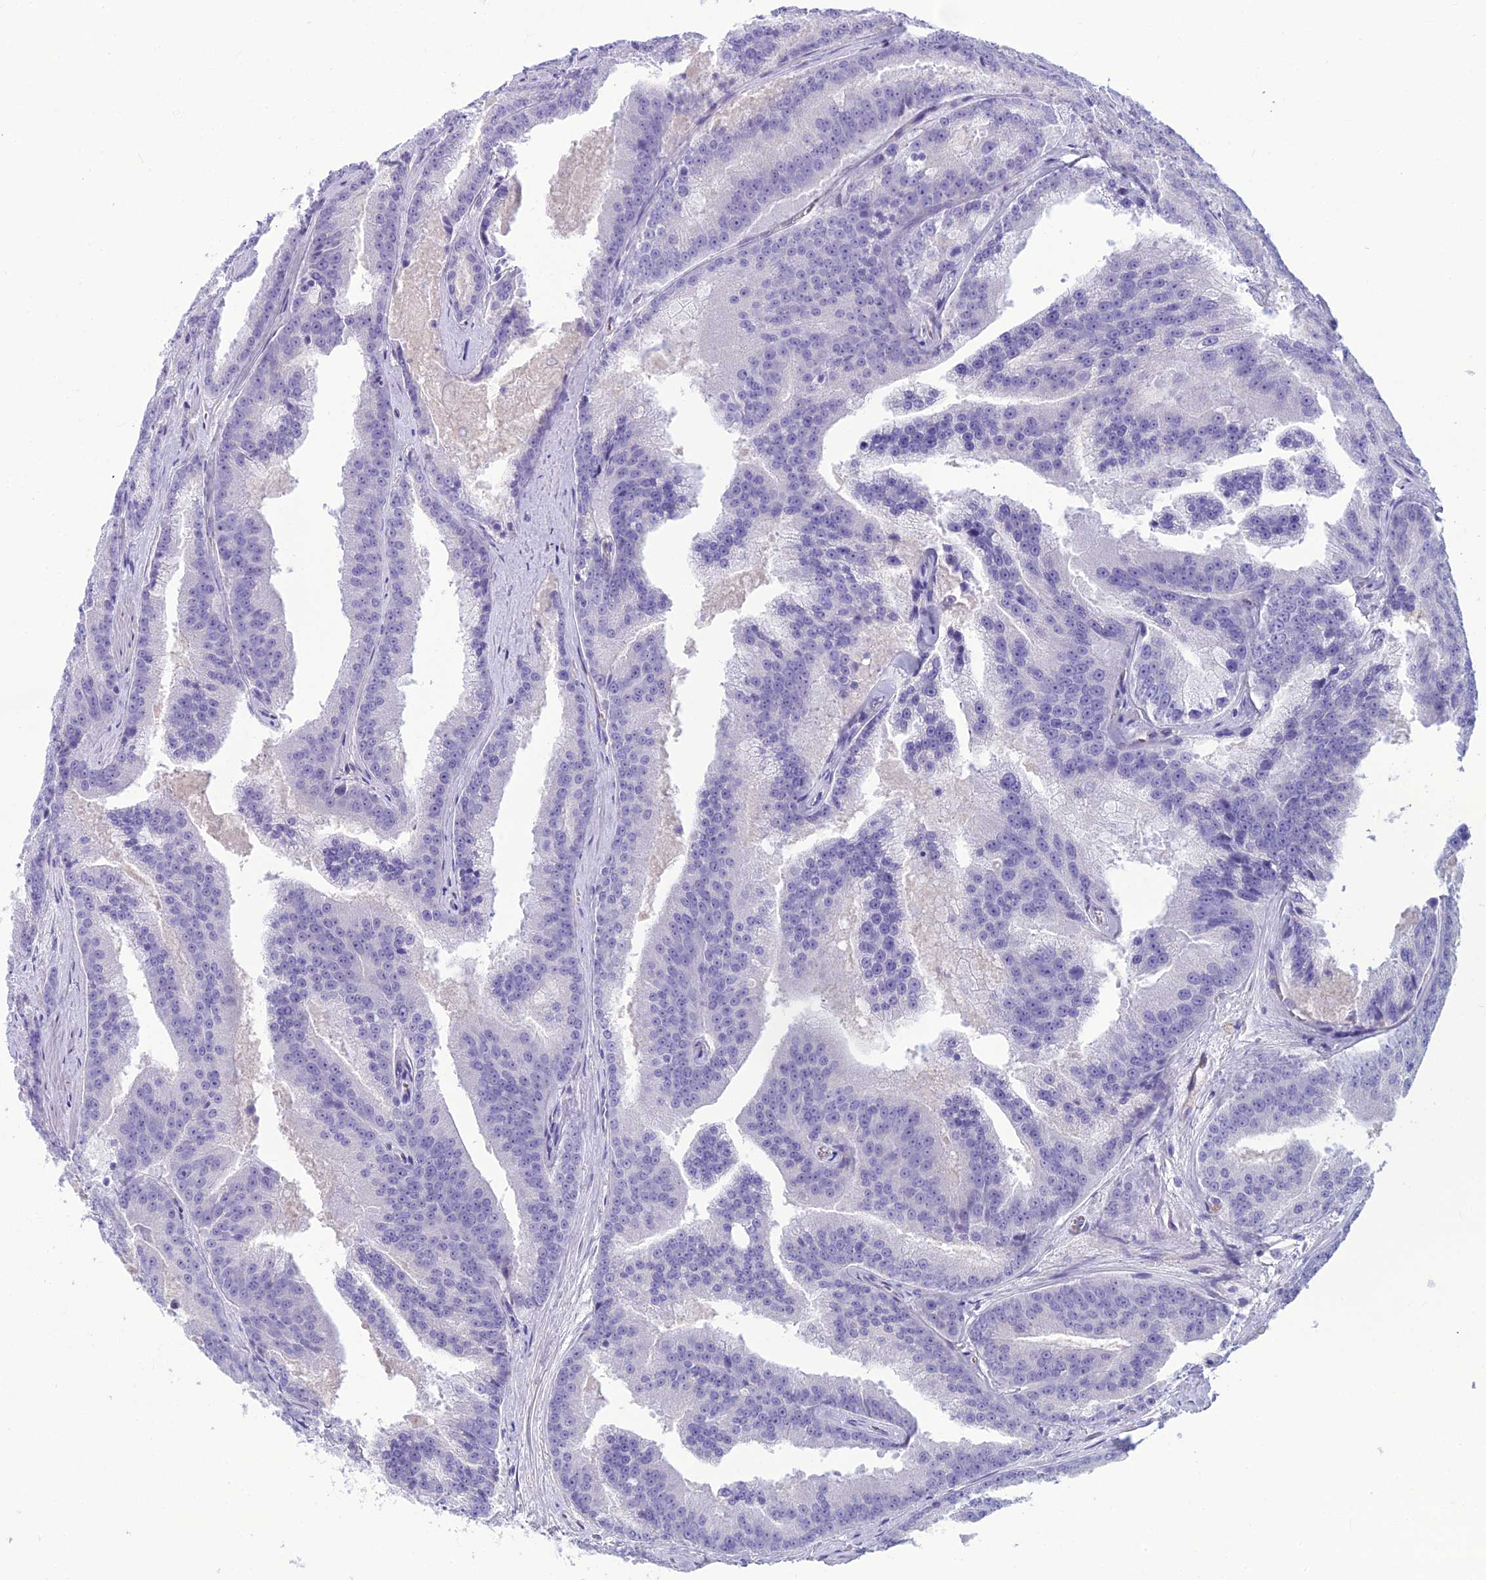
{"staining": {"intensity": "negative", "quantity": "none", "location": "none"}, "tissue": "prostate cancer", "cell_type": "Tumor cells", "image_type": "cancer", "snomed": [{"axis": "morphology", "description": "Adenocarcinoma, High grade"}, {"axis": "topography", "description": "Prostate"}], "caption": "Tumor cells are negative for protein expression in human adenocarcinoma (high-grade) (prostate).", "gene": "BBS7", "patient": {"sex": "male", "age": 61}}